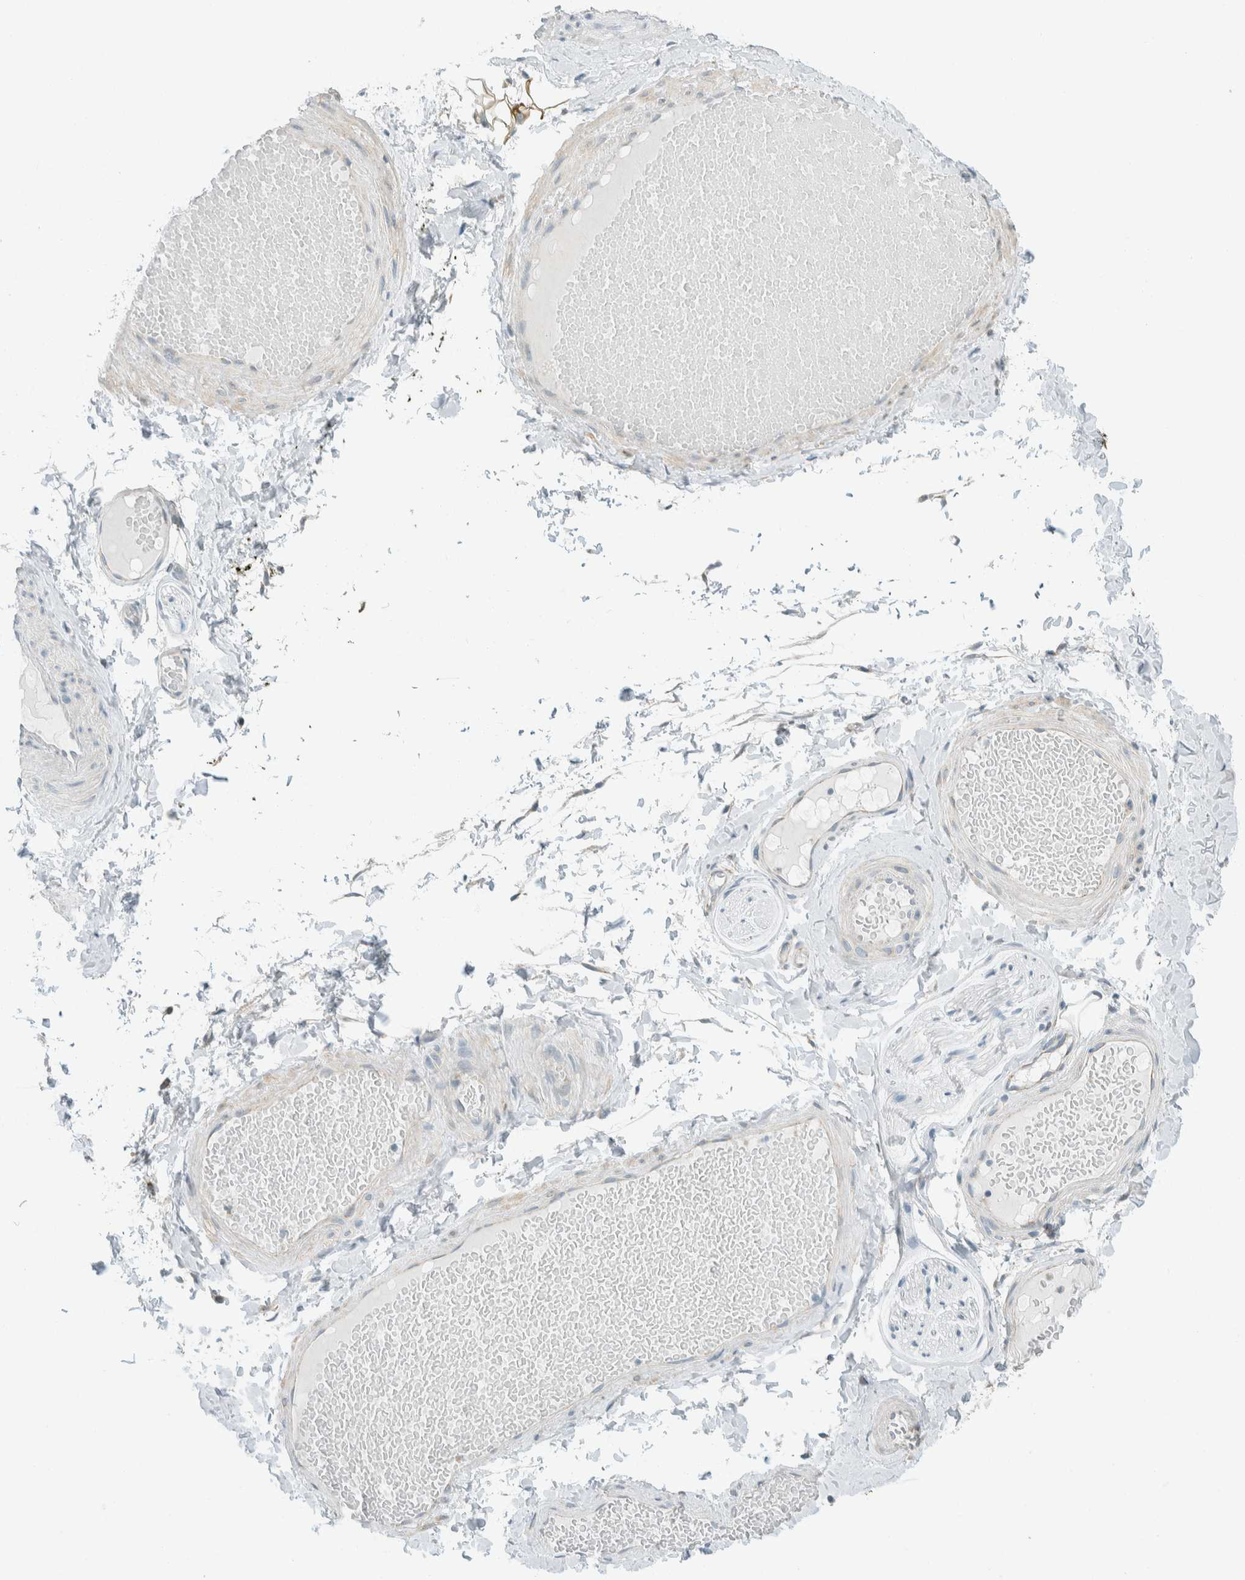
{"staining": {"intensity": "negative", "quantity": "none", "location": "none"}, "tissue": "adipose tissue", "cell_type": "Adipocytes", "image_type": "normal", "snomed": [{"axis": "morphology", "description": "Normal tissue, NOS"}, {"axis": "topography", "description": "Adipose tissue"}, {"axis": "topography", "description": "Vascular tissue"}, {"axis": "topography", "description": "Peripheral nerve tissue"}], "caption": "IHC of unremarkable human adipose tissue reveals no expression in adipocytes.", "gene": "AARSD1", "patient": {"sex": "male", "age": 25}}